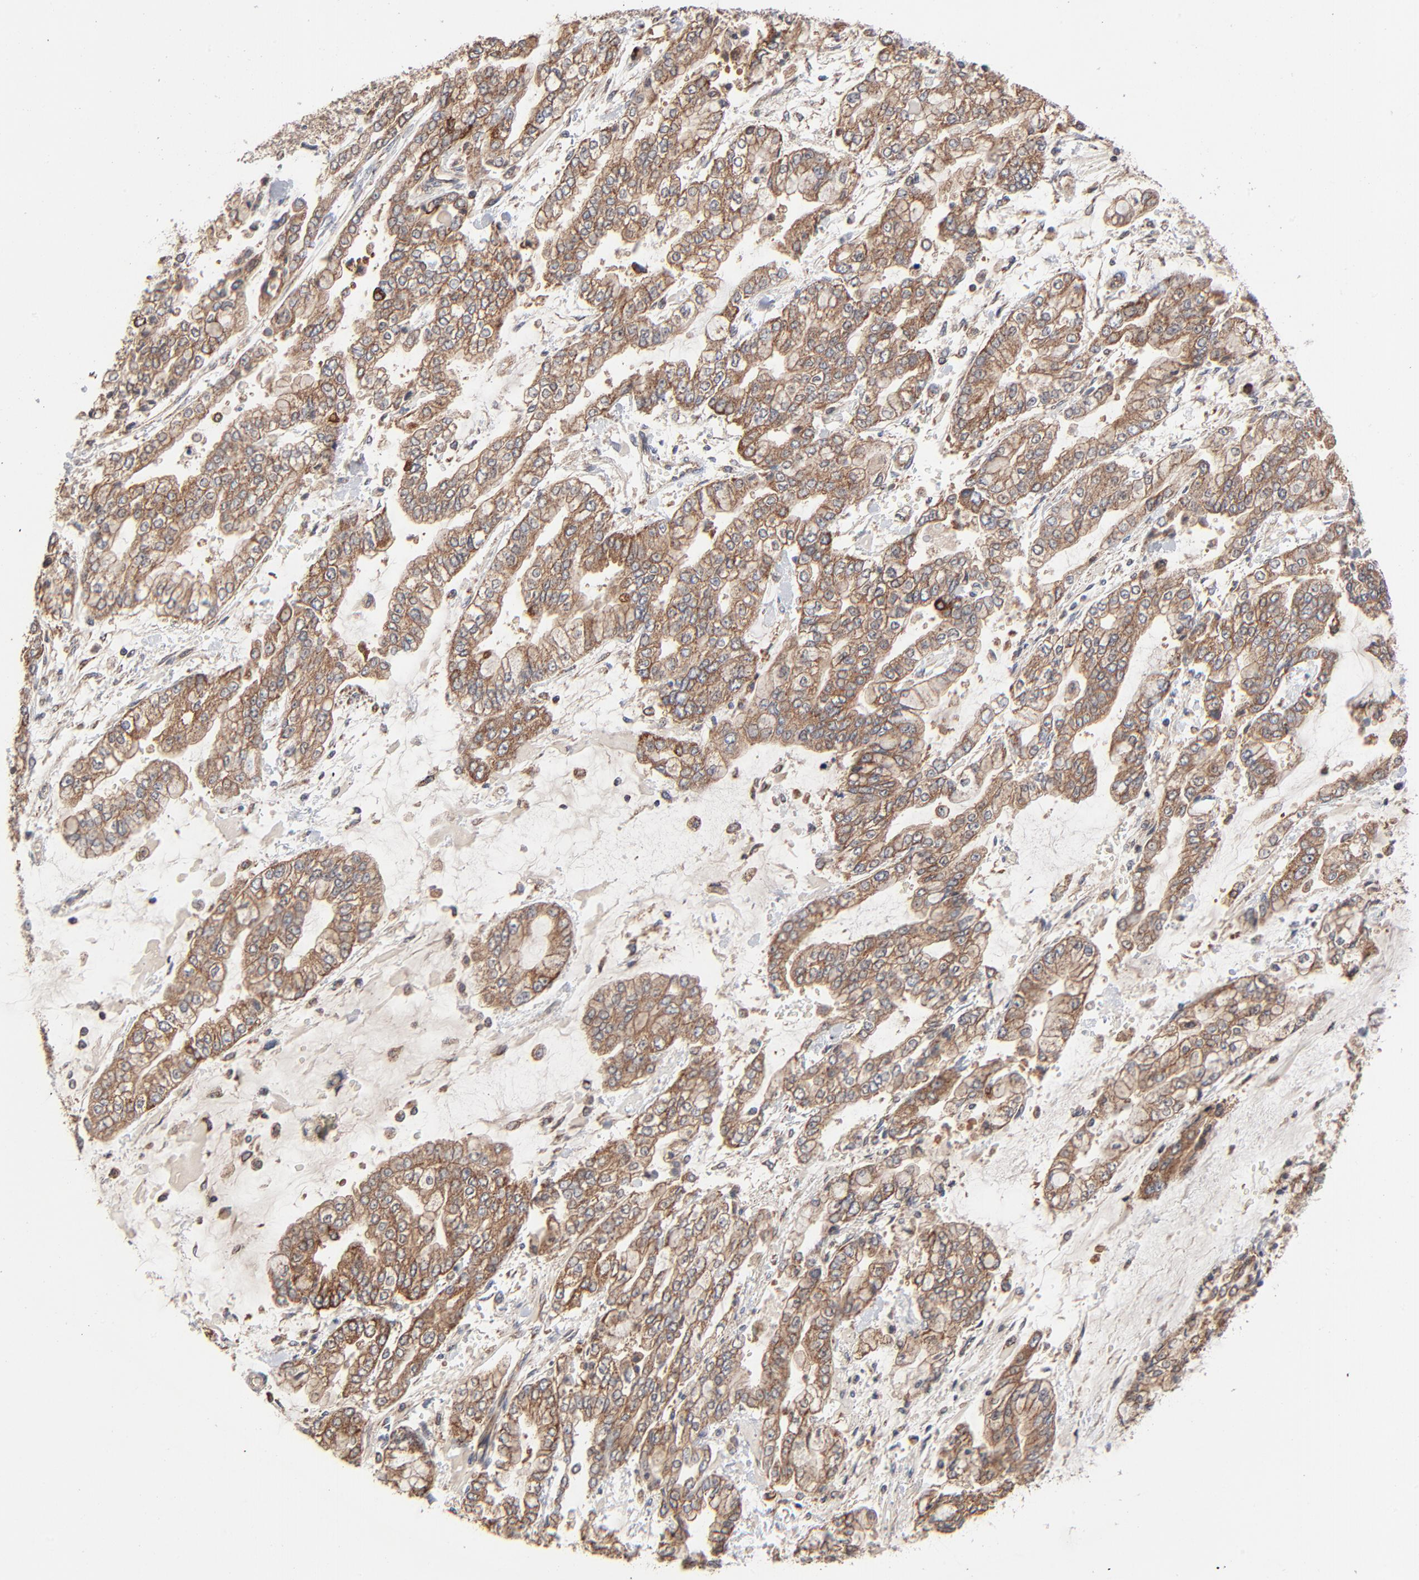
{"staining": {"intensity": "strong", "quantity": ">75%", "location": "cytoplasmic/membranous"}, "tissue": "stomach cancer", "cell_type": "Tumor cells", "image_type": "cancer", "snomed": [{"axis": "morphology", "description": "Normal tissue, NOS"}, {"axis": "morphology", "description": "Adenocarcinoma, NOS"}, {"axis": "topography", "description": "Stomach, upper"}, {"axis": "topography", "description": "Stomach"}], "caption": "Protein staining of stomach cancer tissue reveals strong cytoplasmic/membranous staining in about >75% of tumor cells.", "gene": "ABLIM3", "patient": {"sex": "male", "age": 76}}